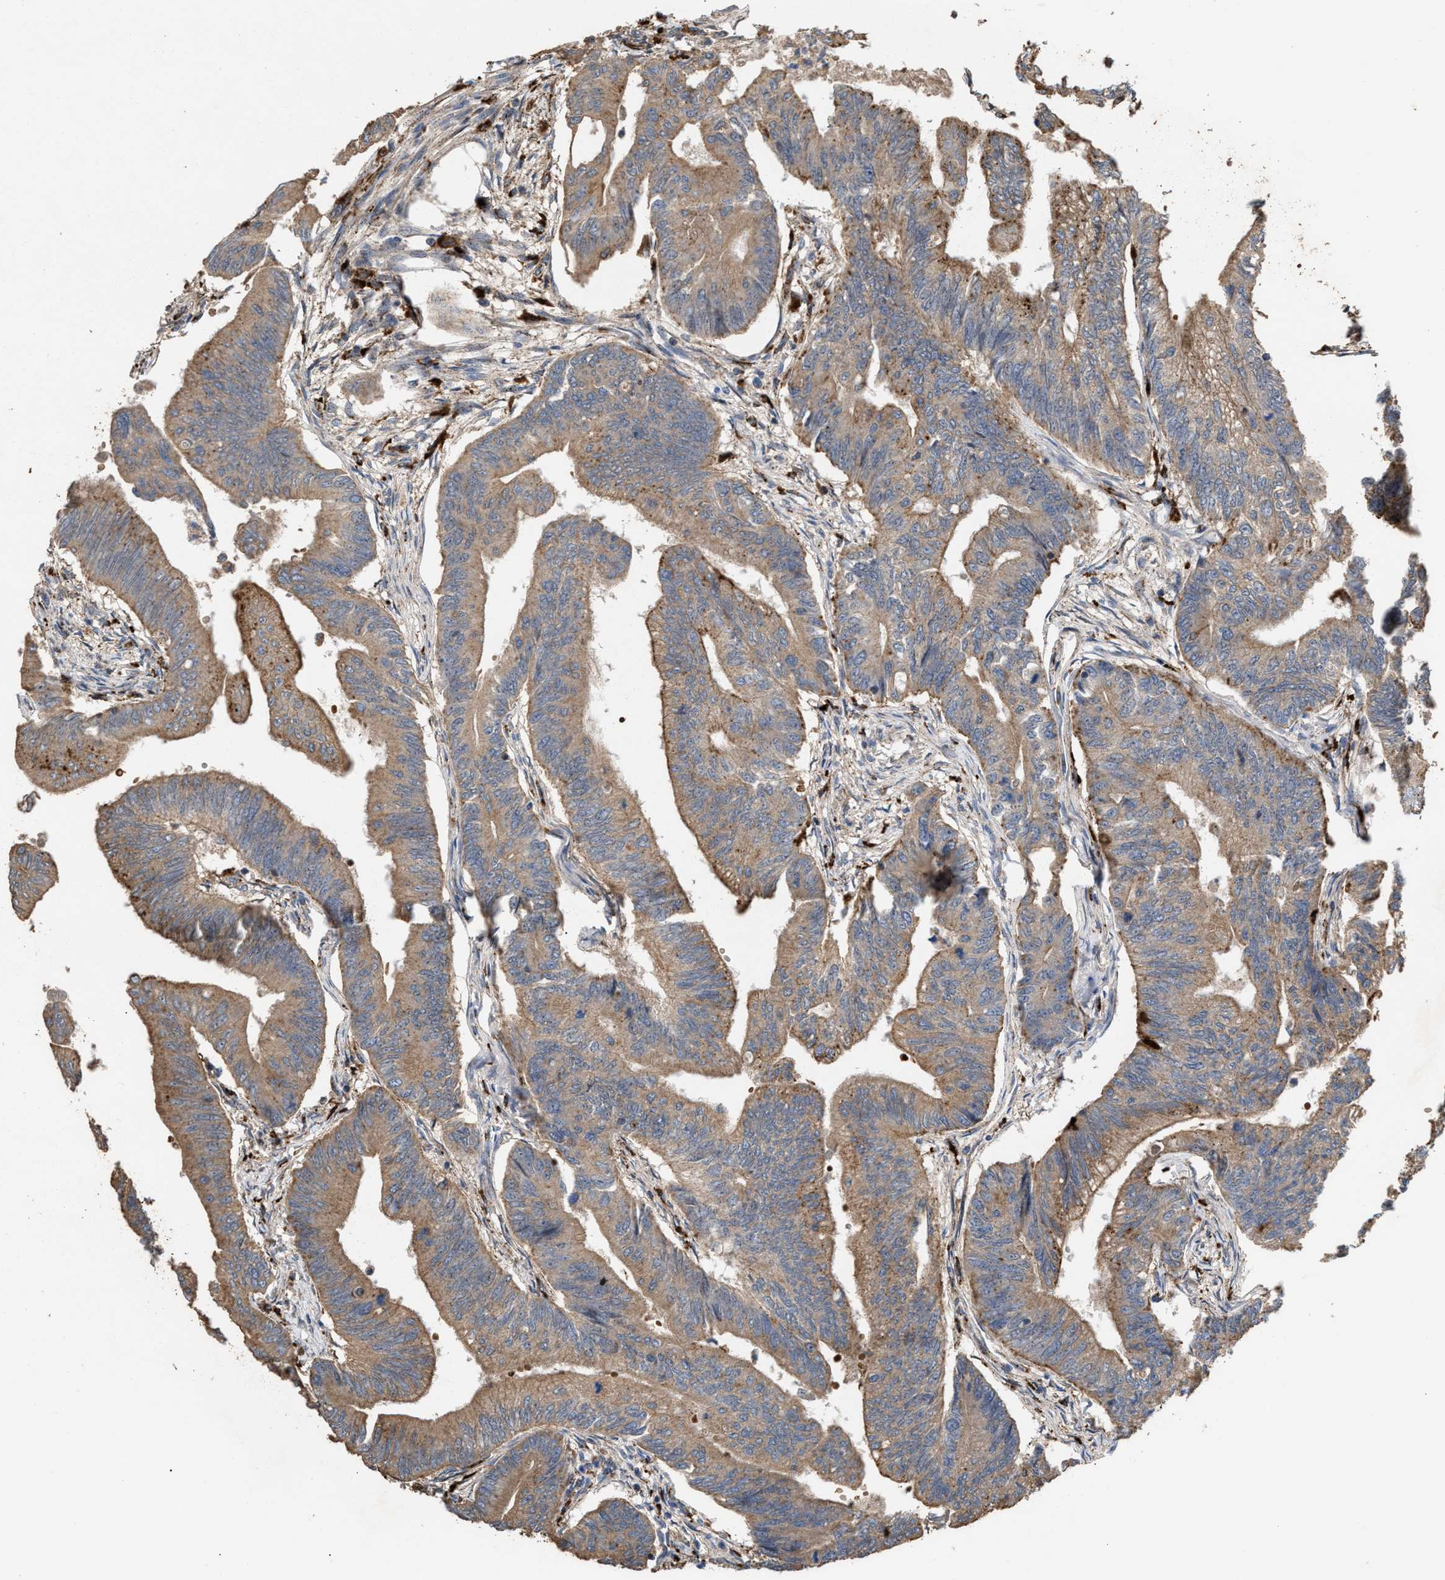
{"staining": {"intensity": "weak", "quantity": ">75%", "location": "cytoplasmic/membranous"}, "tissue": "colorectal cancer", "cell_type": "Tumor cells", "image_type": "cancer", "snomed": [{"axis": "morphology", "description": "Adenoma, NOS"}, {"axis": "morphology", "description": "Adenocarcinoma, NOS"}, {"axis": "topography", "description": "Colon"}], "caption": "A brown stain labels weak cytoplasmic/membranous positivity of a protein in adenocarcinoma (colorectal) tumor cells.", "gene": "ELMO3", "patient": {"sex": "male", "age": 79}}